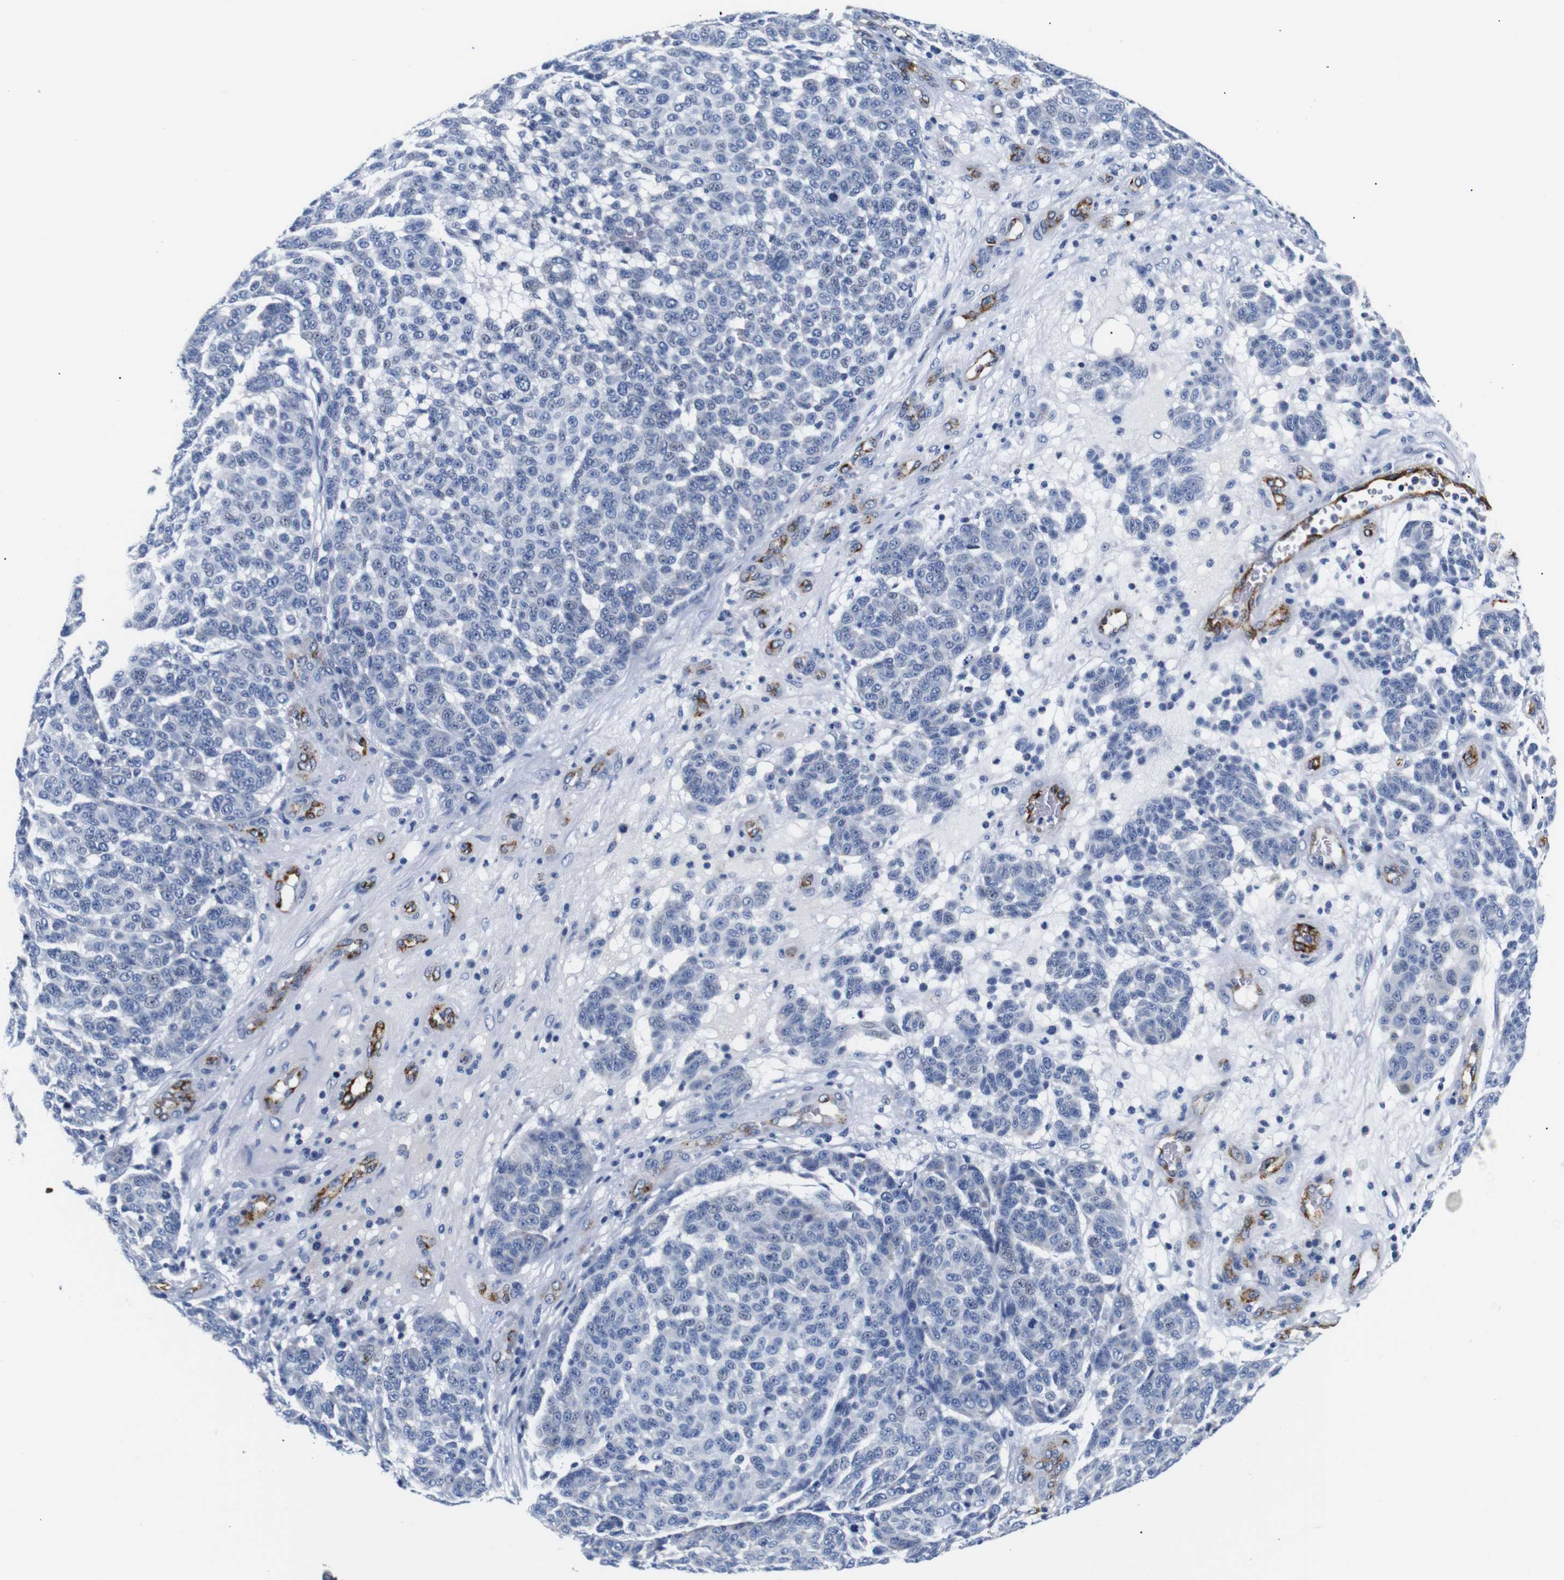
{"staining": {"intensity": "negative", "quantity": "none", "location": "none"}, "tissue": "melanoma", "cell_type": "Tumor cells", "image_type": "cancer", "snomed": [{"axis": "morphology", "description": "Malignant melanoma, NOS"}, {"axis": "topography", "description": "Skin"}], "caption": "Melanoma was stained to show a protein in brown. There is no significant positivity in tumor cells.", "gene": "MUC4", "patient": {"sex": "male", "age": 59}}